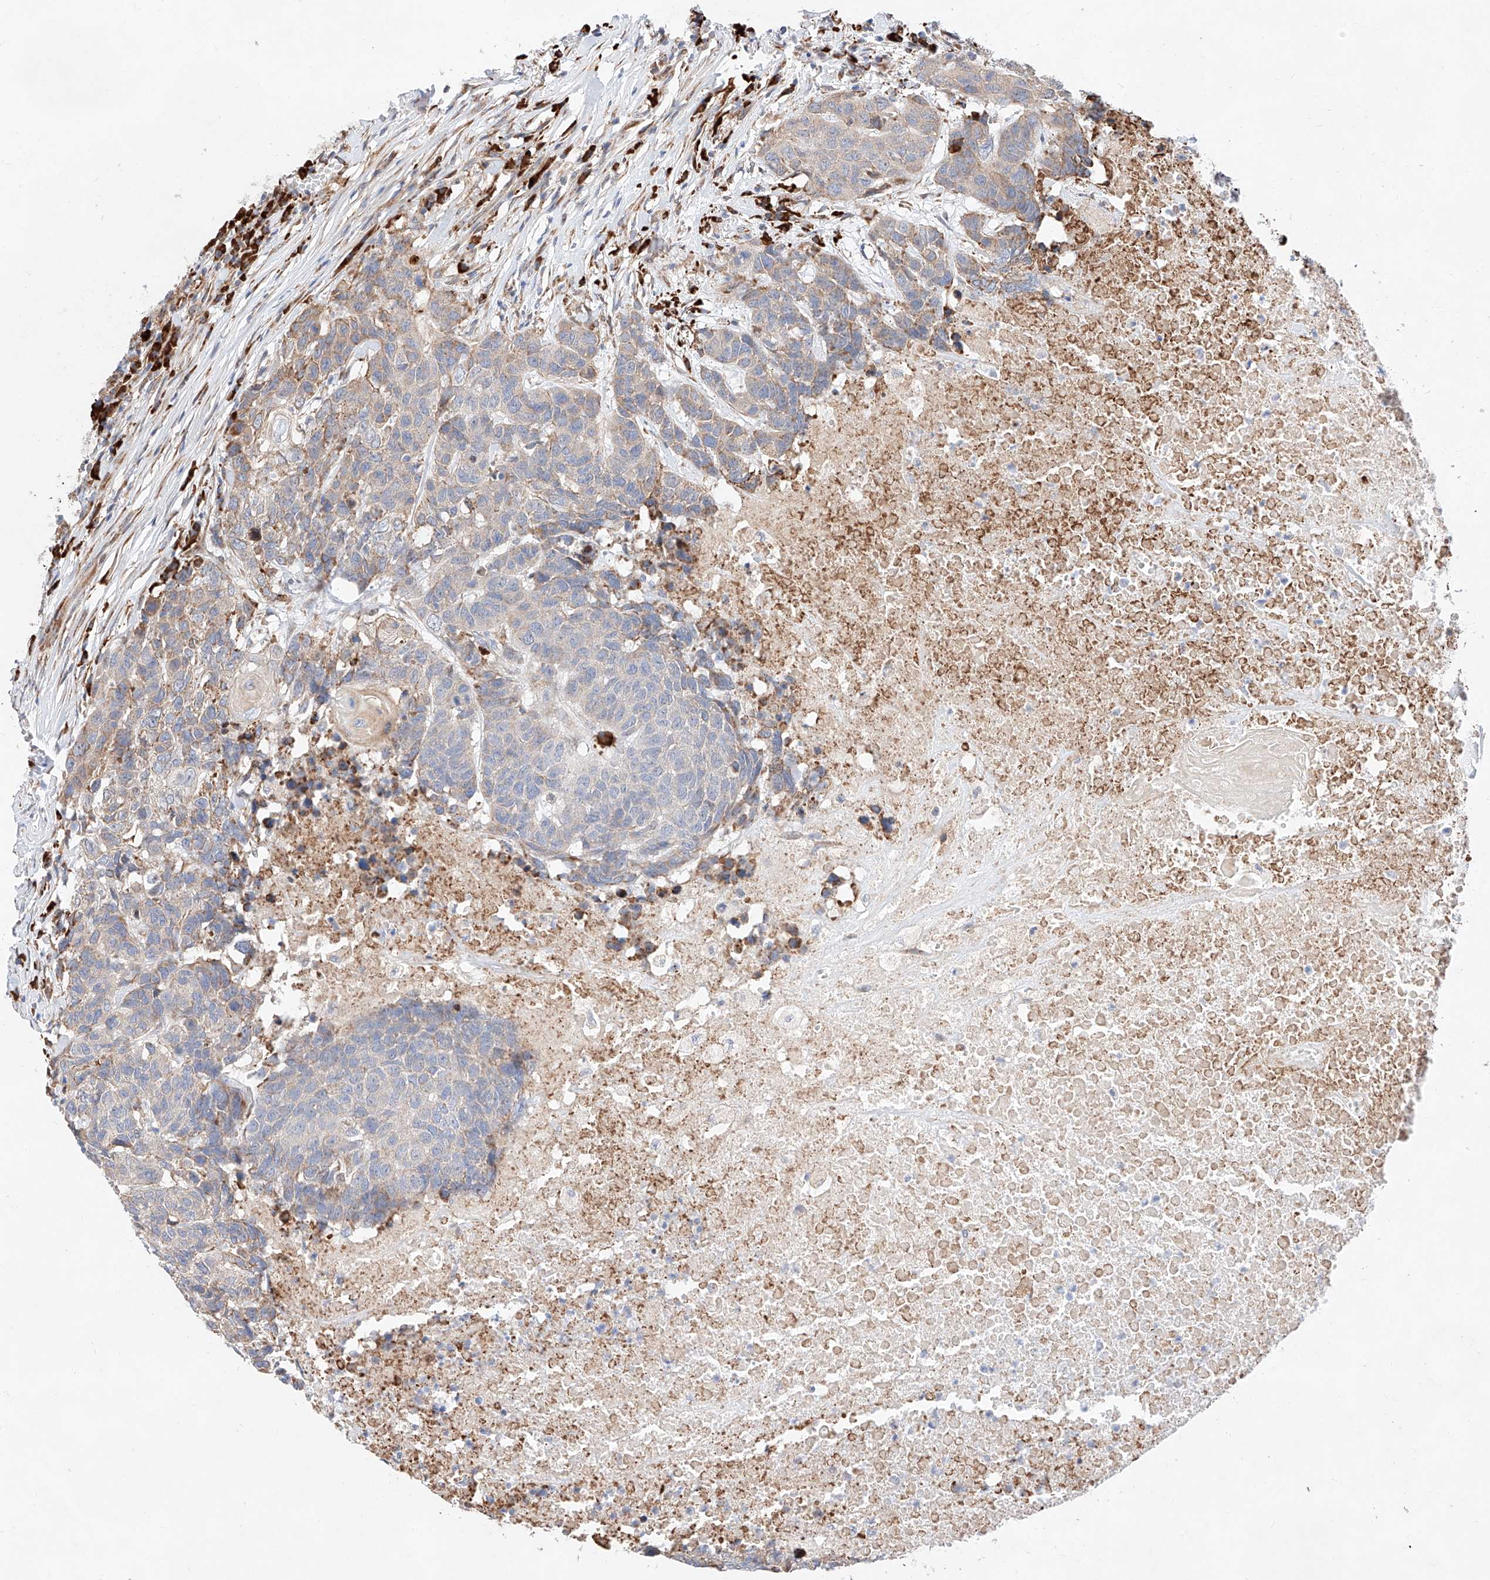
{"staining": {"intensity": "weak", "quantity": "<25%", "location": "cytoplasmic/membranous"}, "tissue": "head and neck cancer", "cell_type": "Tumor cells", "image_type": "cancer", "snomed": [{"axis": "morphology", "description": "Squamous cell carcinoma, NOS"}, {"axis": "topography", "description": "Head-Neck"}], "caption": "This histopathology image is of squamous cell carcinoma (head and neck) stained with immunohistochemistry (IHC) to label a protein in brown with the nuclei are counter-stained blue. There is no expression in tumor cells.", "gene": "ATP9B", "patient": {"sex": "male", "age": 66}}